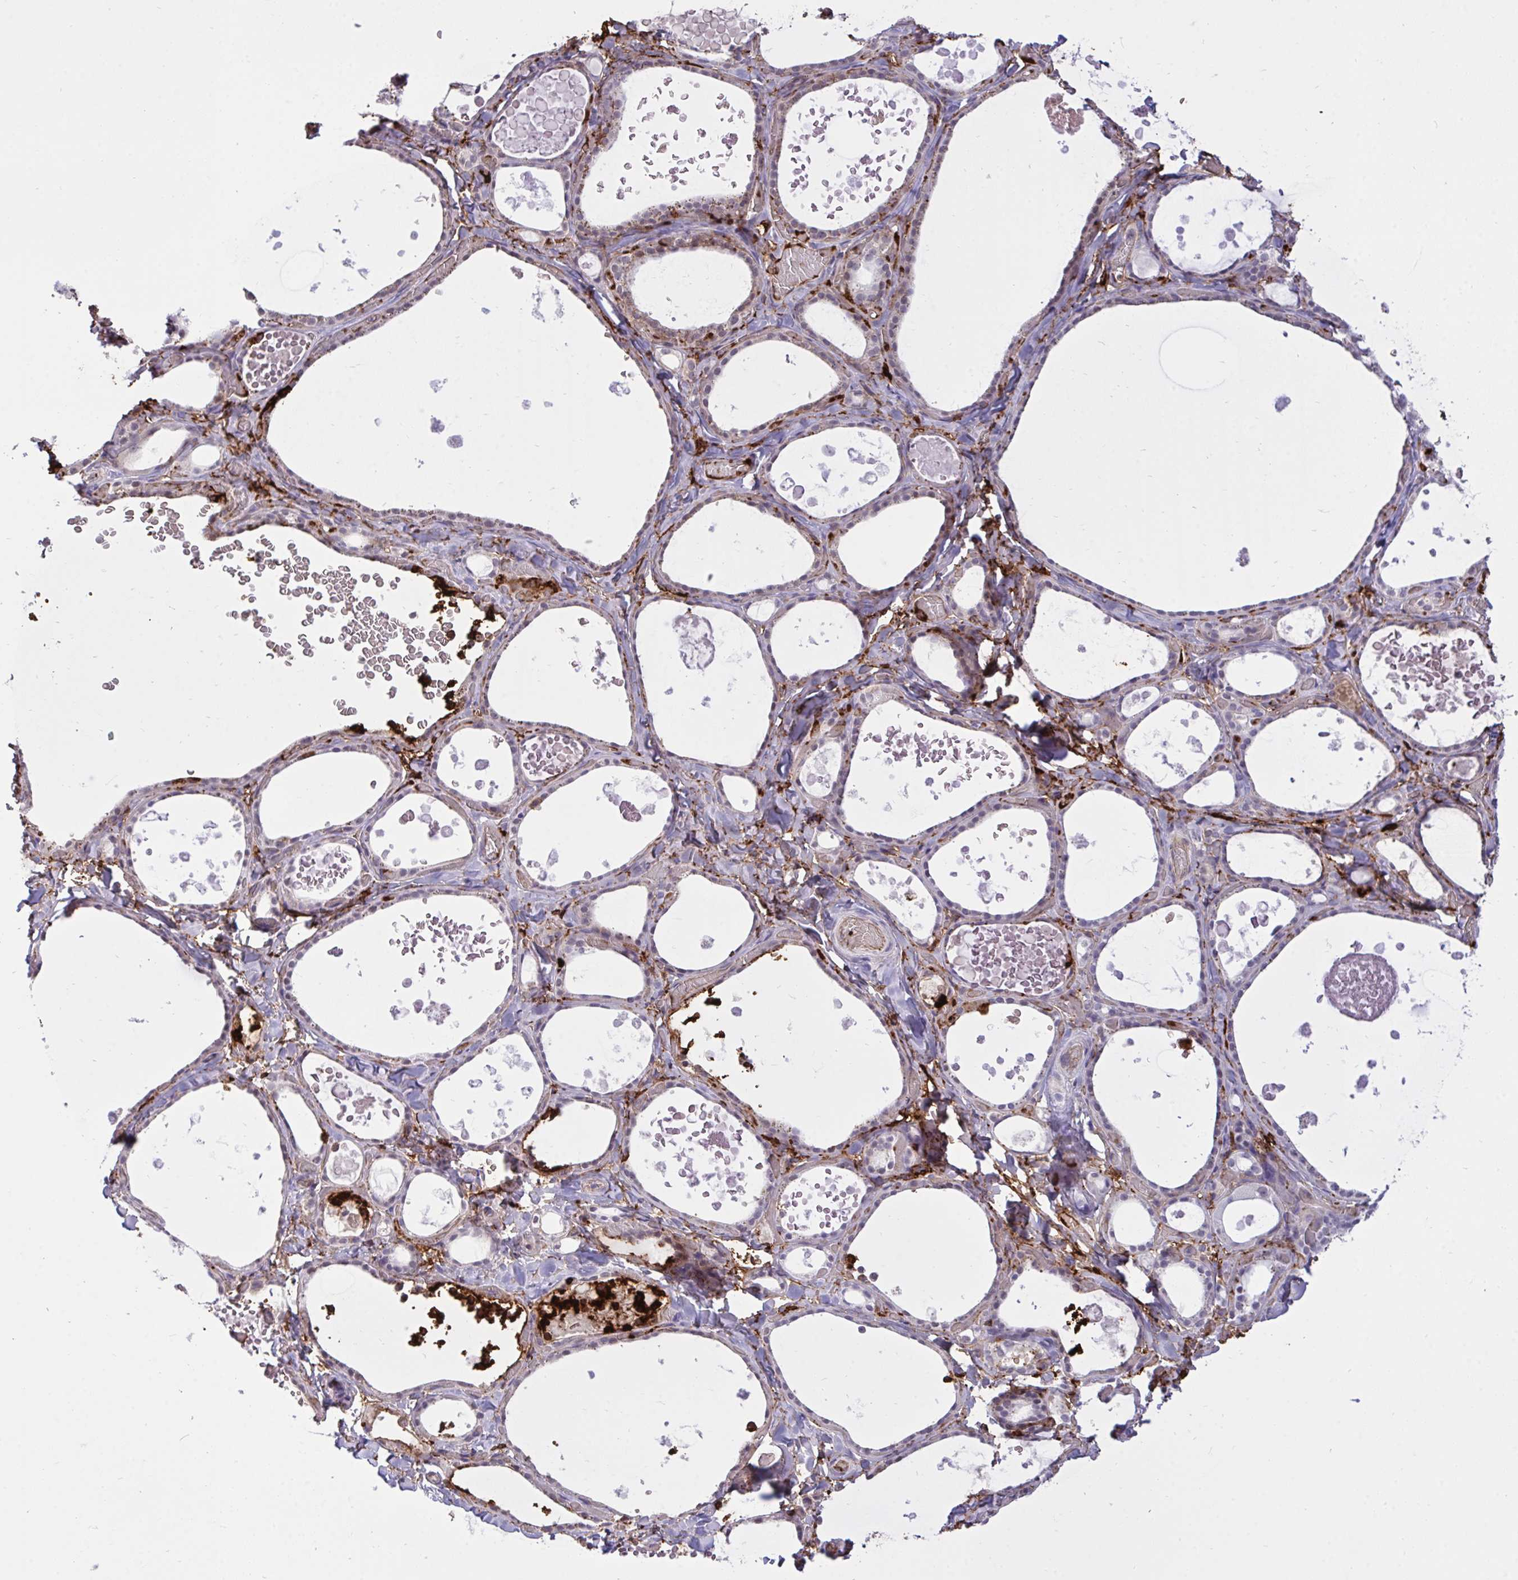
{"staining": {"intensity": "negative", "quantity": "none", "location": "none"}, "tissue": "thyroid gland", "cell_type": "Glandular cells", "image_type": "normal", "snomed": [{"axis": "morphology", "description": "Normal tissue, NOS"}, {"axis": "topography", "description": "Thyroid gland"}], "caption": "Immunohistochemistry of benign thyroid gland reveals no positivity in glandular cells.", "gene": "F2", "patient": {"sex": "female", "age": 56}}